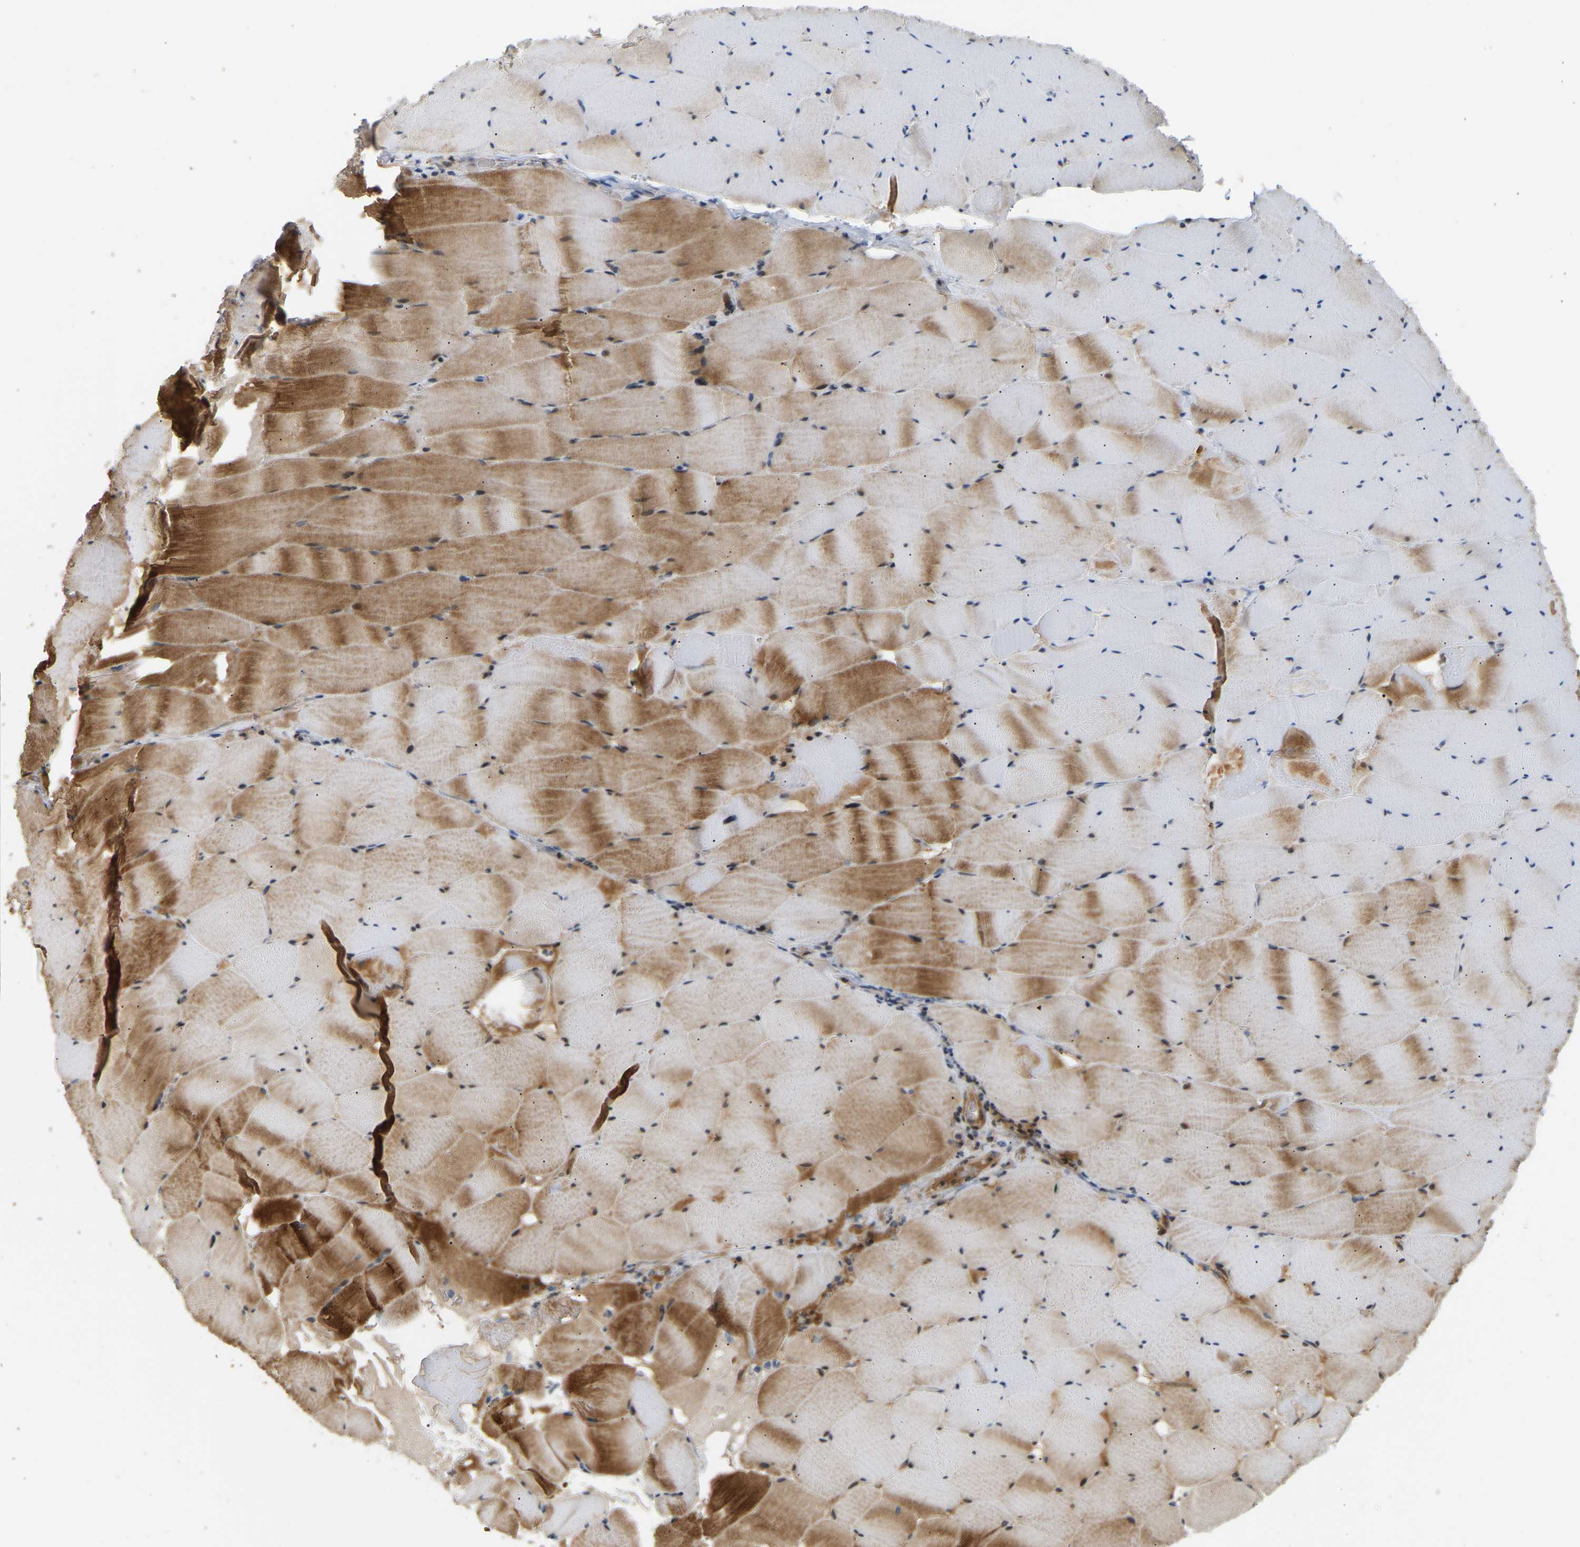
{"staining": {"intensity": "strong", "quantity": ">75%", "location": "cytoplasmic/membranous"}, "tissue": "skeletal muscle", "cell_type": "Myocytes", "image_type": "normal", "snomed": [{"axis": "morphology", "description": "Normal tissue, NOS"}, {"axis": "topography", "description": "Skeletal muscle"}], "caption": "This micrograph reveals normal skeletal muscle stained with IHC to label a protein in brown. The cytoplasmic/membranous of myocytes show strong positivity for the protein. Nuclei are counter-stained blue.", "gene": "POGLUT2", "patient": {"sex": "male", "age": 62}}